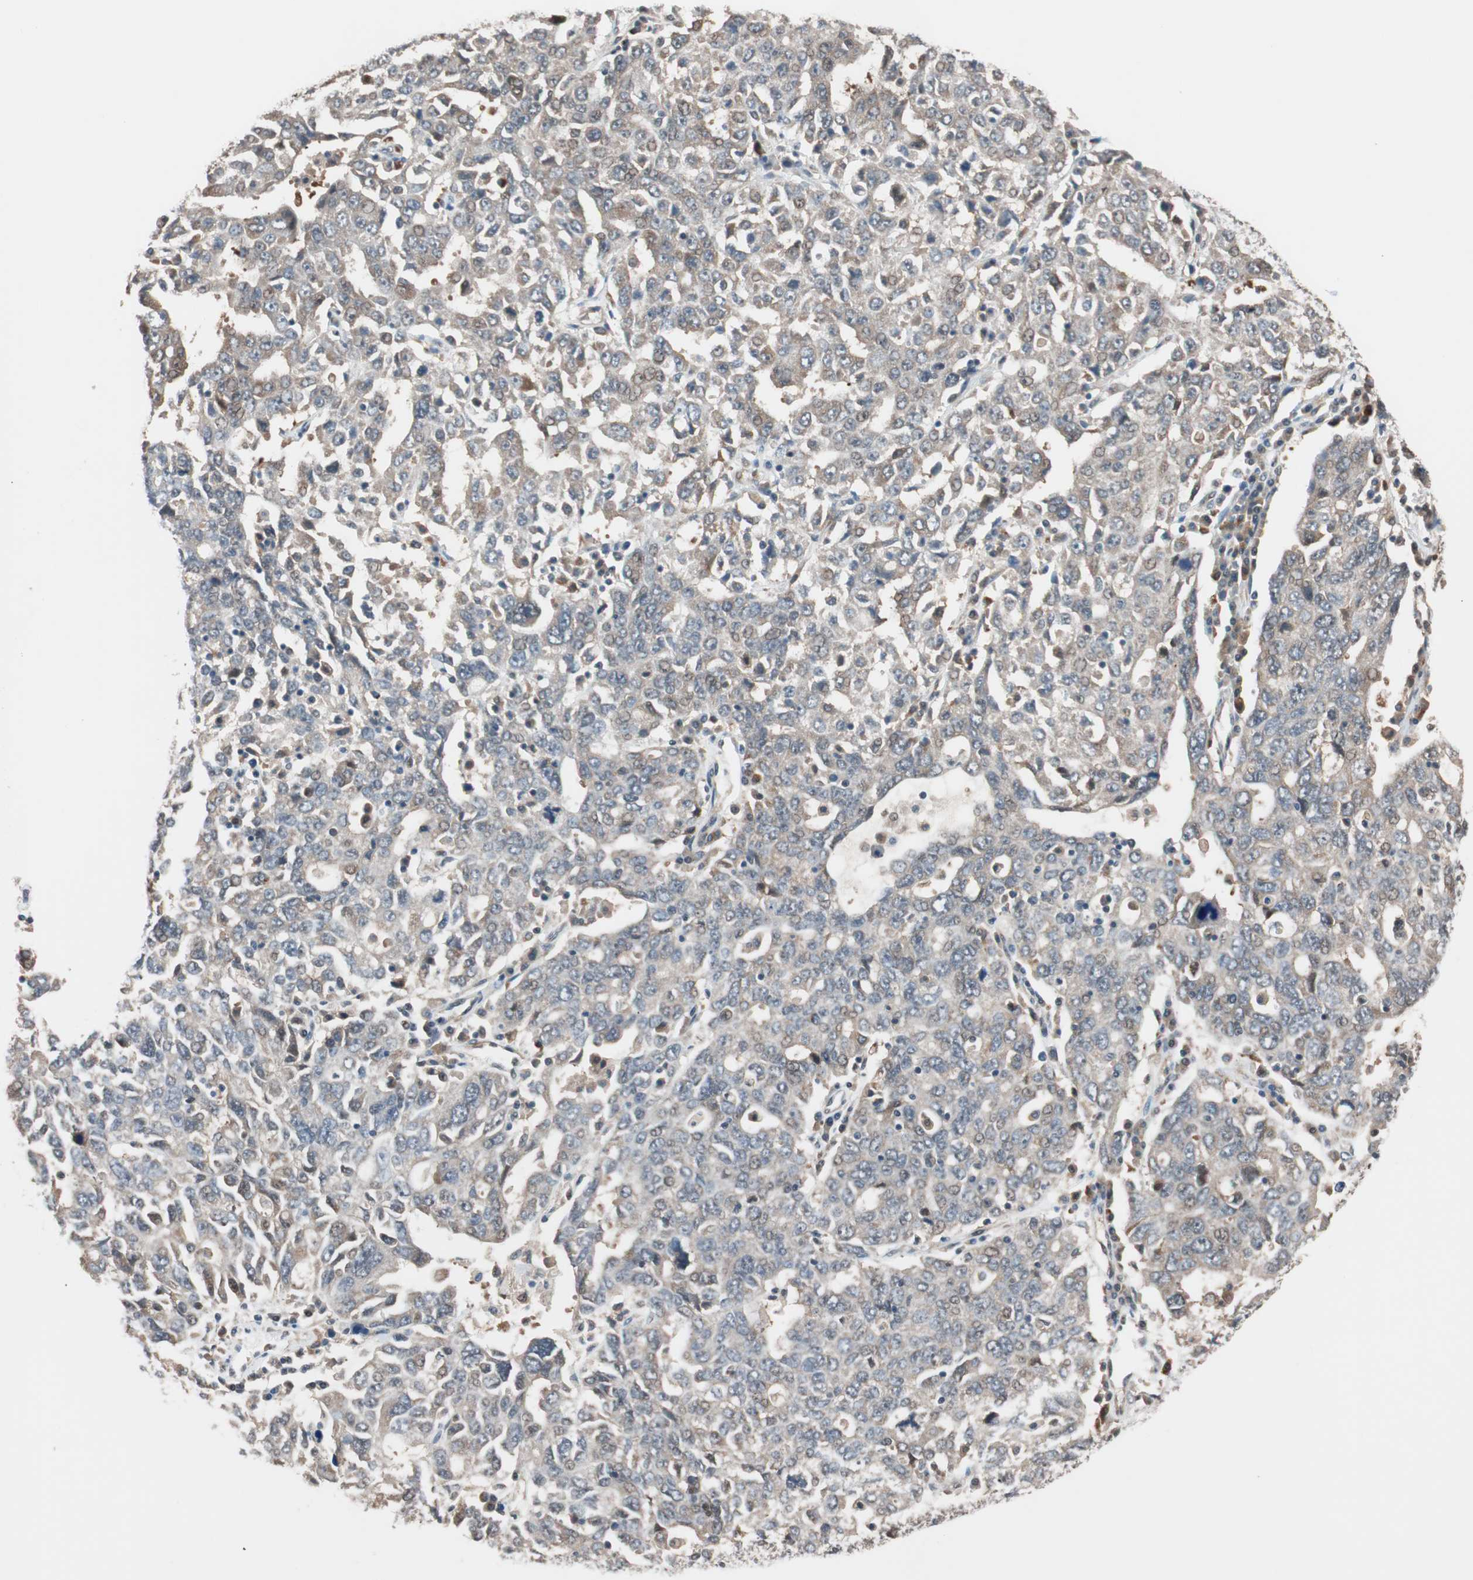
{"staining": {"intensity": "weak", "quantity": "25%-75%", "location": "cytoplasmic/membranous"}, "tissue": "ovarian cancer", "cell_type": "Tumor cells", "image_type": "cancer", "snomed": [{"axis": "morphology", "description": "Carcinoma, endometroid"}, {"axis": "topography", "description": "Ovary"}], "caption": "This photomicrograph reveals ovarian endometroid carcinoma stained with immunohistochemistry (IHC) to label a protein in brown. The cytoplasmic/membranous of tumor cells show weak positivity for the protein. Nuclei are counter-stained blue.", "gene": "PIK3R3", "patient": {"sex": "female", "age": 62}}